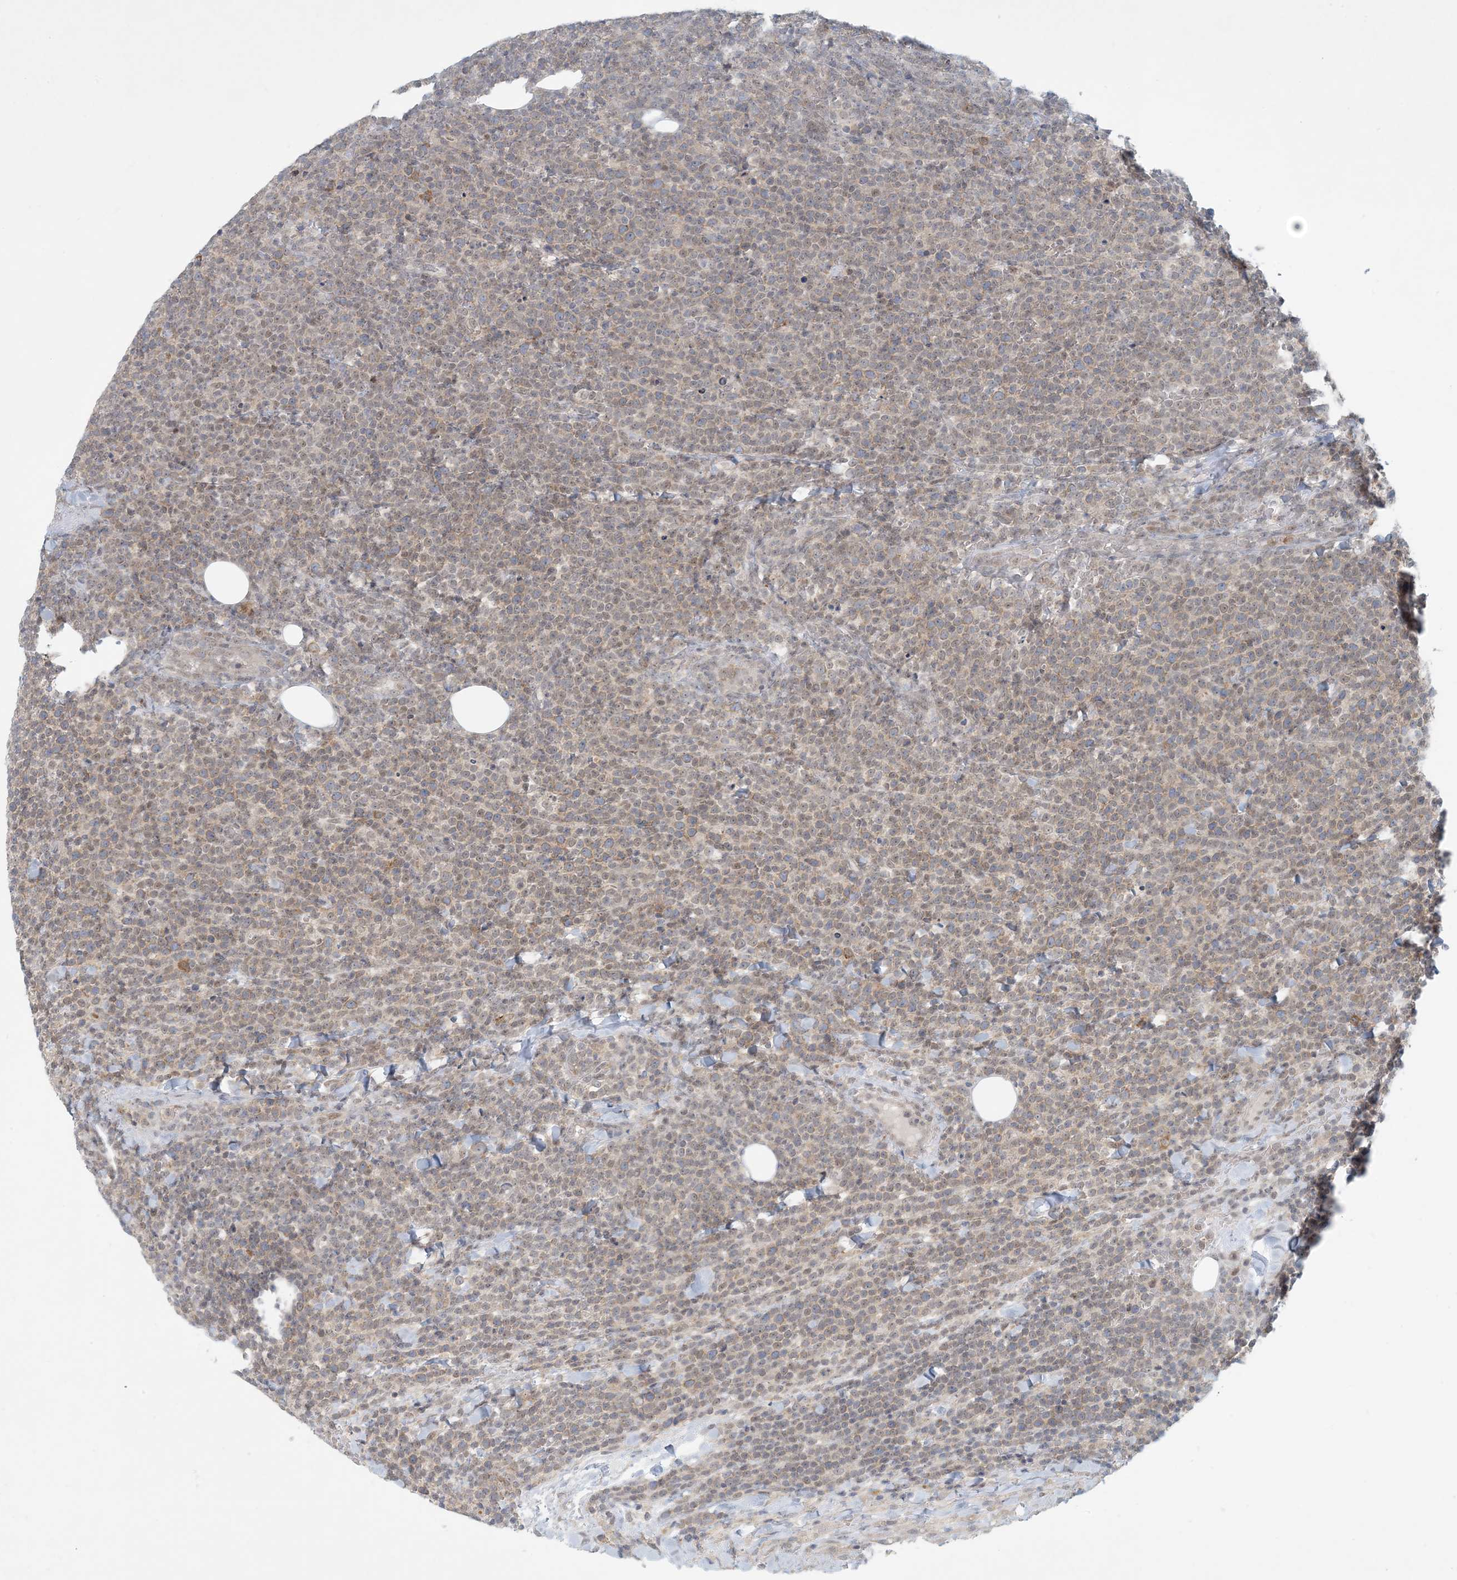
{"staining": {"intensity": "weak", "quantity": "25%-75%", "location": "nuclear"}, "tissue": "lymphoma", "cell_type": "Tumor cells", "image_type": "cancer", "snomed": [{"axis": "morphology", "description": "Malignant lymphoma, non-Hodgkin's type, High grade"}, {"axis": "topography", "description": "Lymph node"}], "caption": "This histopathology image exhibits immunohistochemistry staining of lymphoma, with low weak nuclear positivity in about 25%-75% of tumor cells.", "gene": "OBI1", "patient": {"sex": "male", "age": 61}}